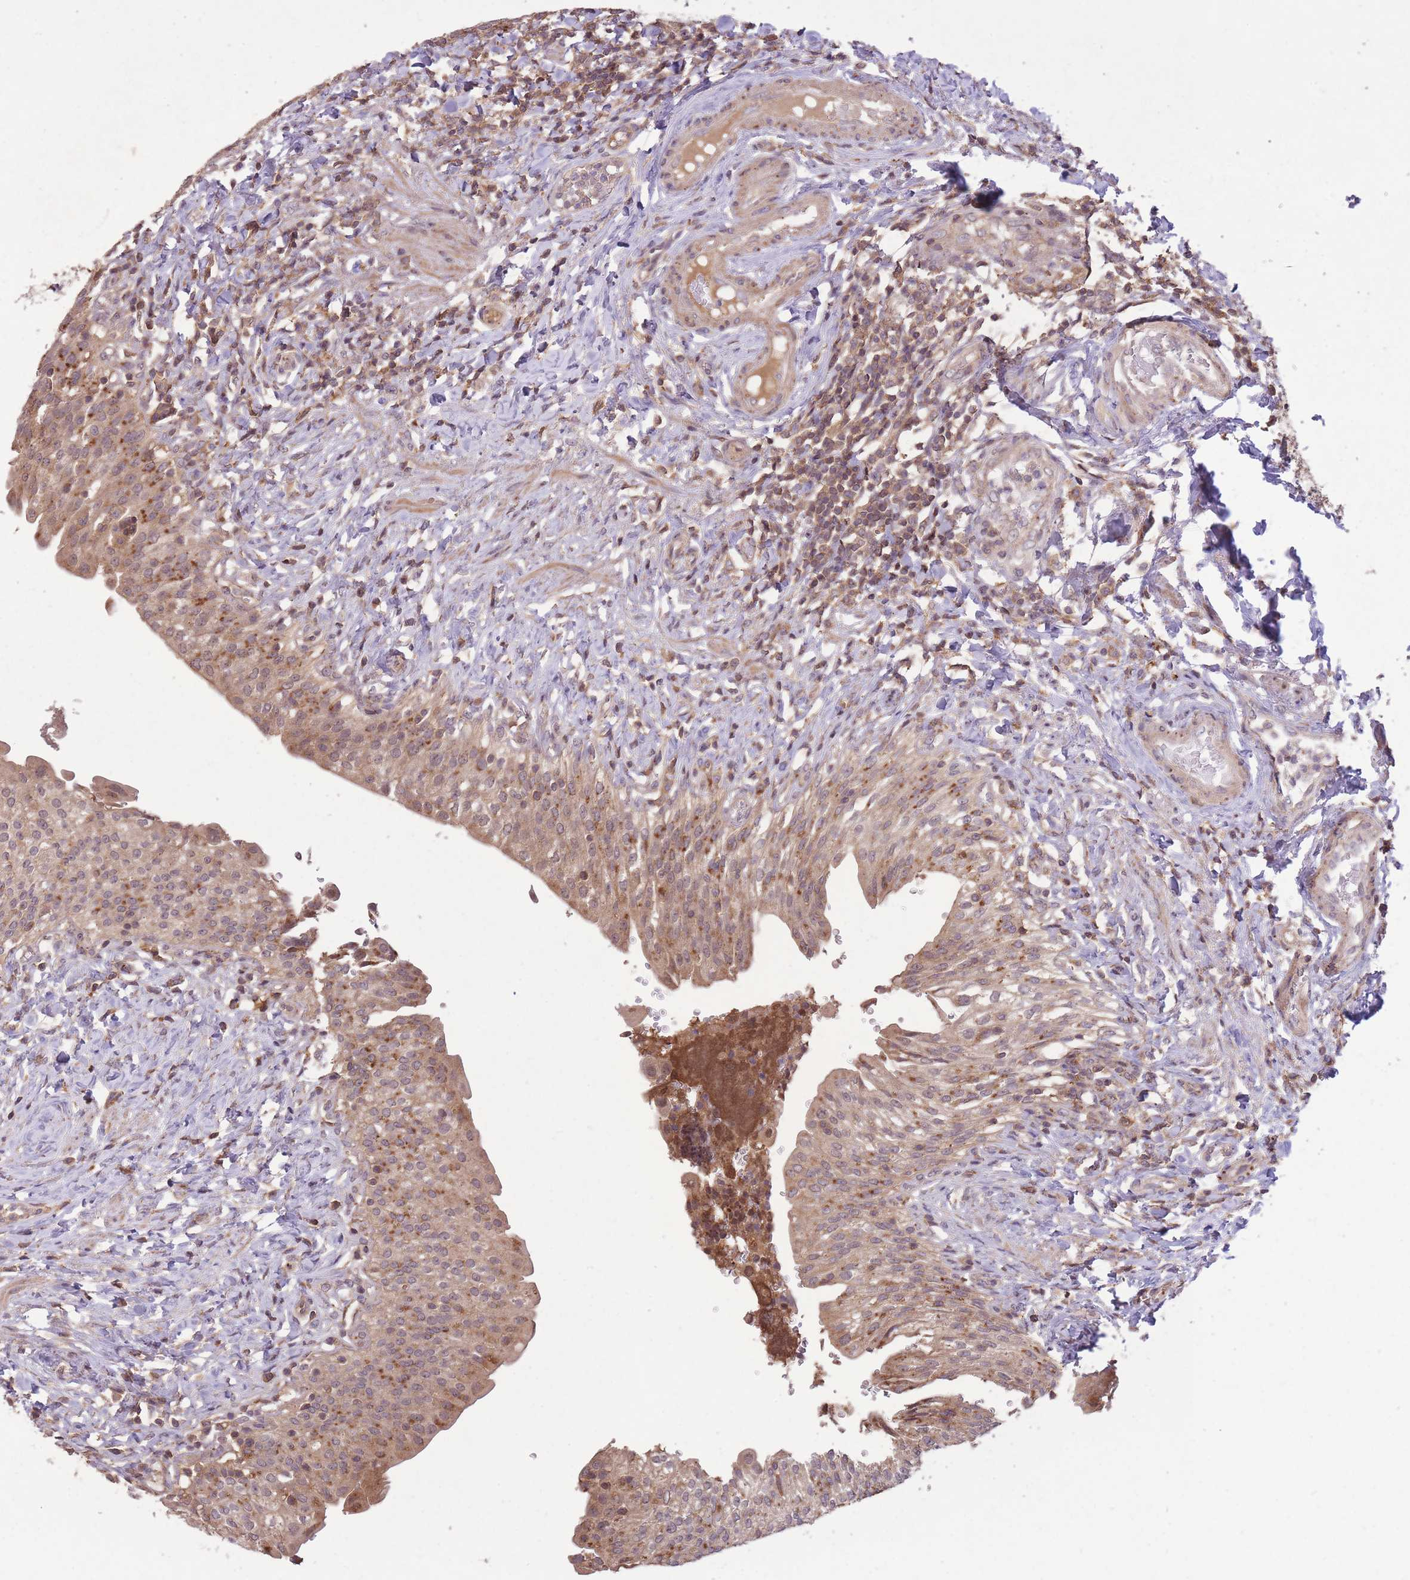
{"staining": {"intensity": "moderate", "quantity": "25%-75%", "location": "cytoplasmic/membranous"}, "tissue": "urinary bladder", "cell_type": "Urothelial cells", "image_type": "normal", "snomed": [{"axis": "morphology", "description": "Normal tissue, NOS"}, {"axis": "morphology", "description": "Inflammation, NOS"}, {"axis": "topography", "description": "Urinary bladder"}], "caption": "Immunohistochemistry histopathology image of normal human urinary bladder stained for a protein (brown), which demonstrates medium levels of moderate cytoplasmic/membranous staining in about 25%-75% of urothelial cells.", "gene": "POLR3F", "patient": {"sex": "male", "age": 64}}